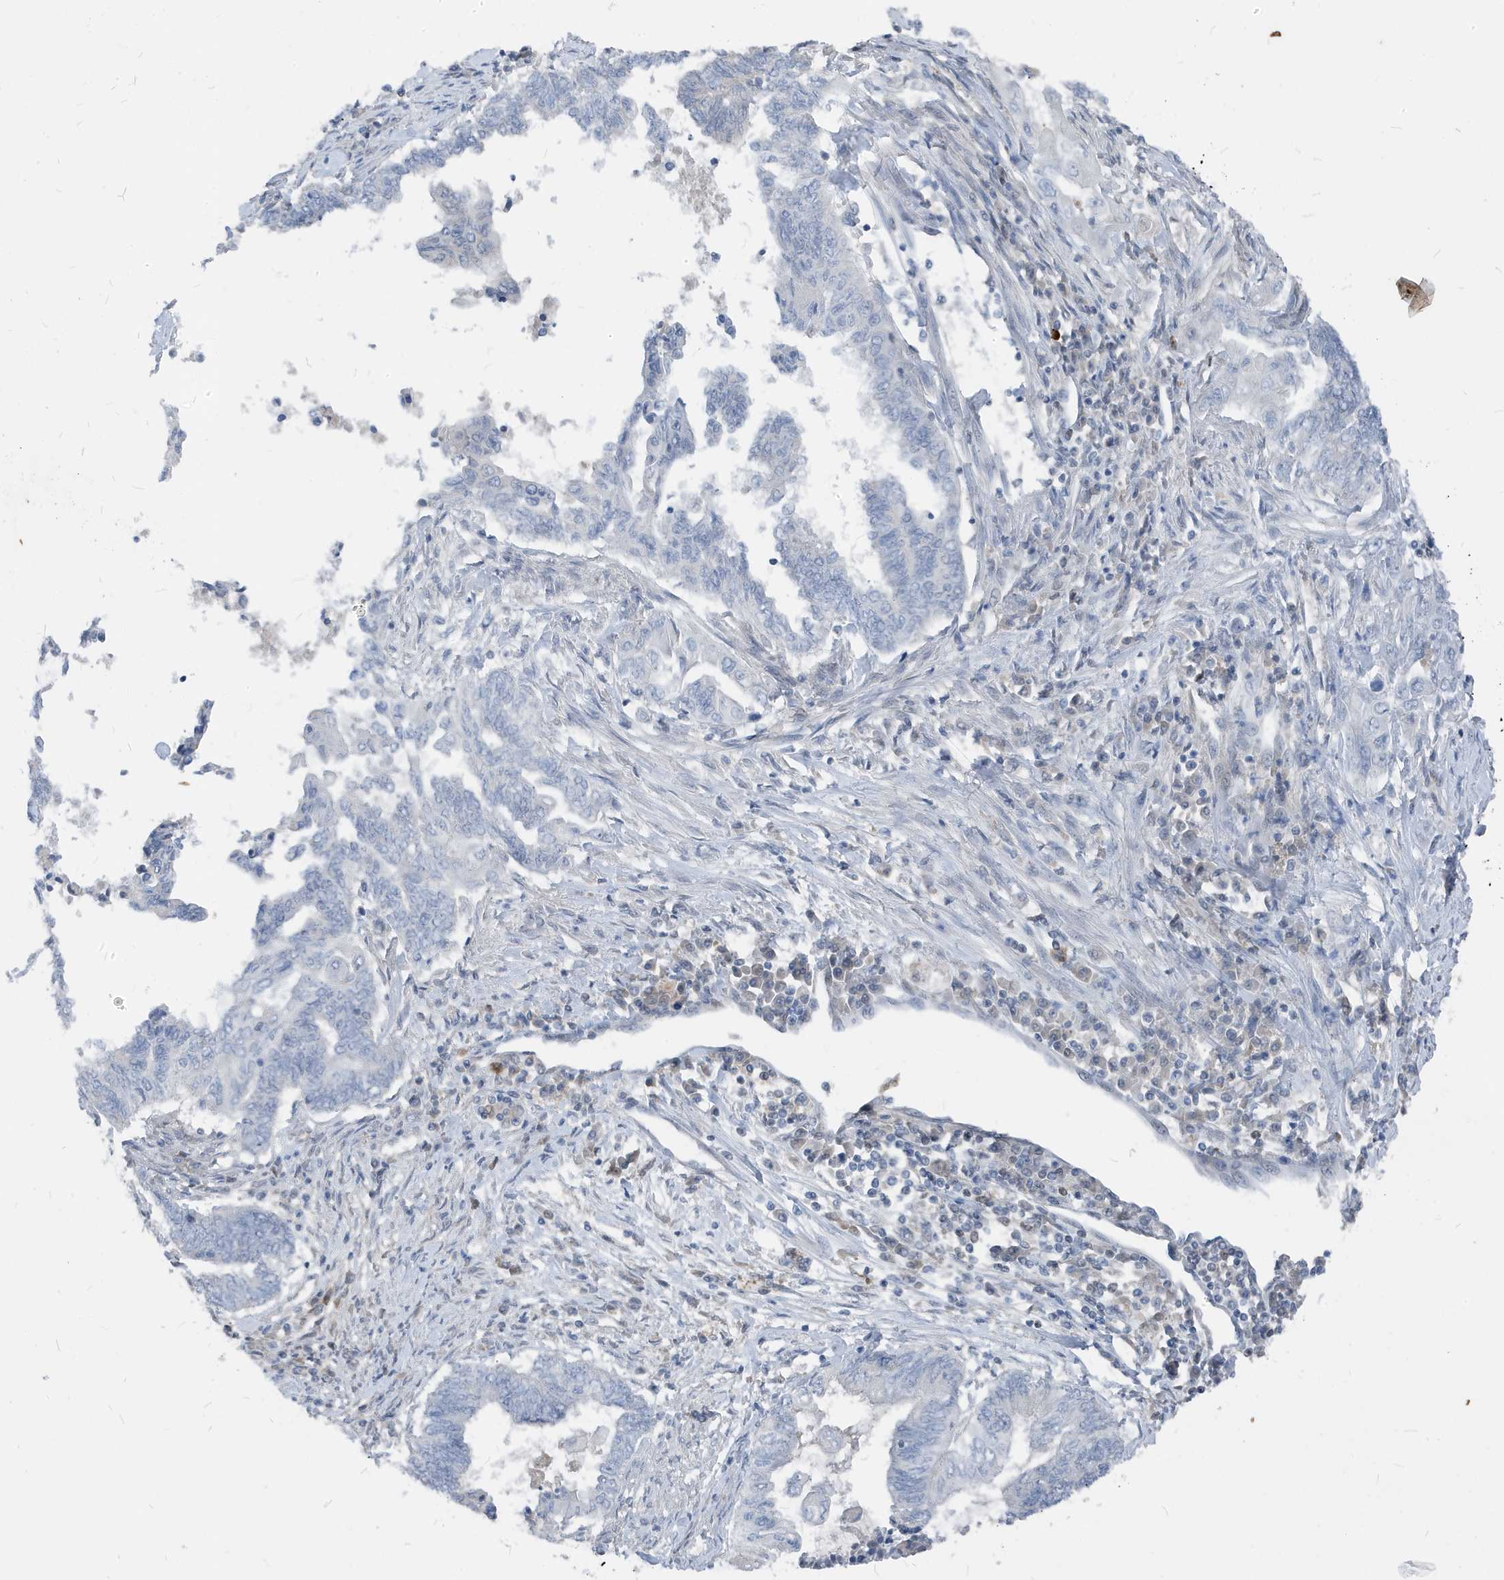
{"staining": {"intensity": "negative", "quantity": "none", "location": "none"}, "tissue": "endometrial cancer", "cell_type": "Tumor cells", "image_type": "cancer", "snomed": [{"axis": "morphology", "description": "Adenocarcinoma, NOS"}, {"axis": "topography", "description": "Uterus"}, {"axis": "topography", "description": "Endometrium"}], "caption": "The photomicrograph displays no significant expression in tumor cells of endometrial cancer (adenocarcinoma).", "gene": "NCOA7", "patient": {"sex": "female", "age": 70}}